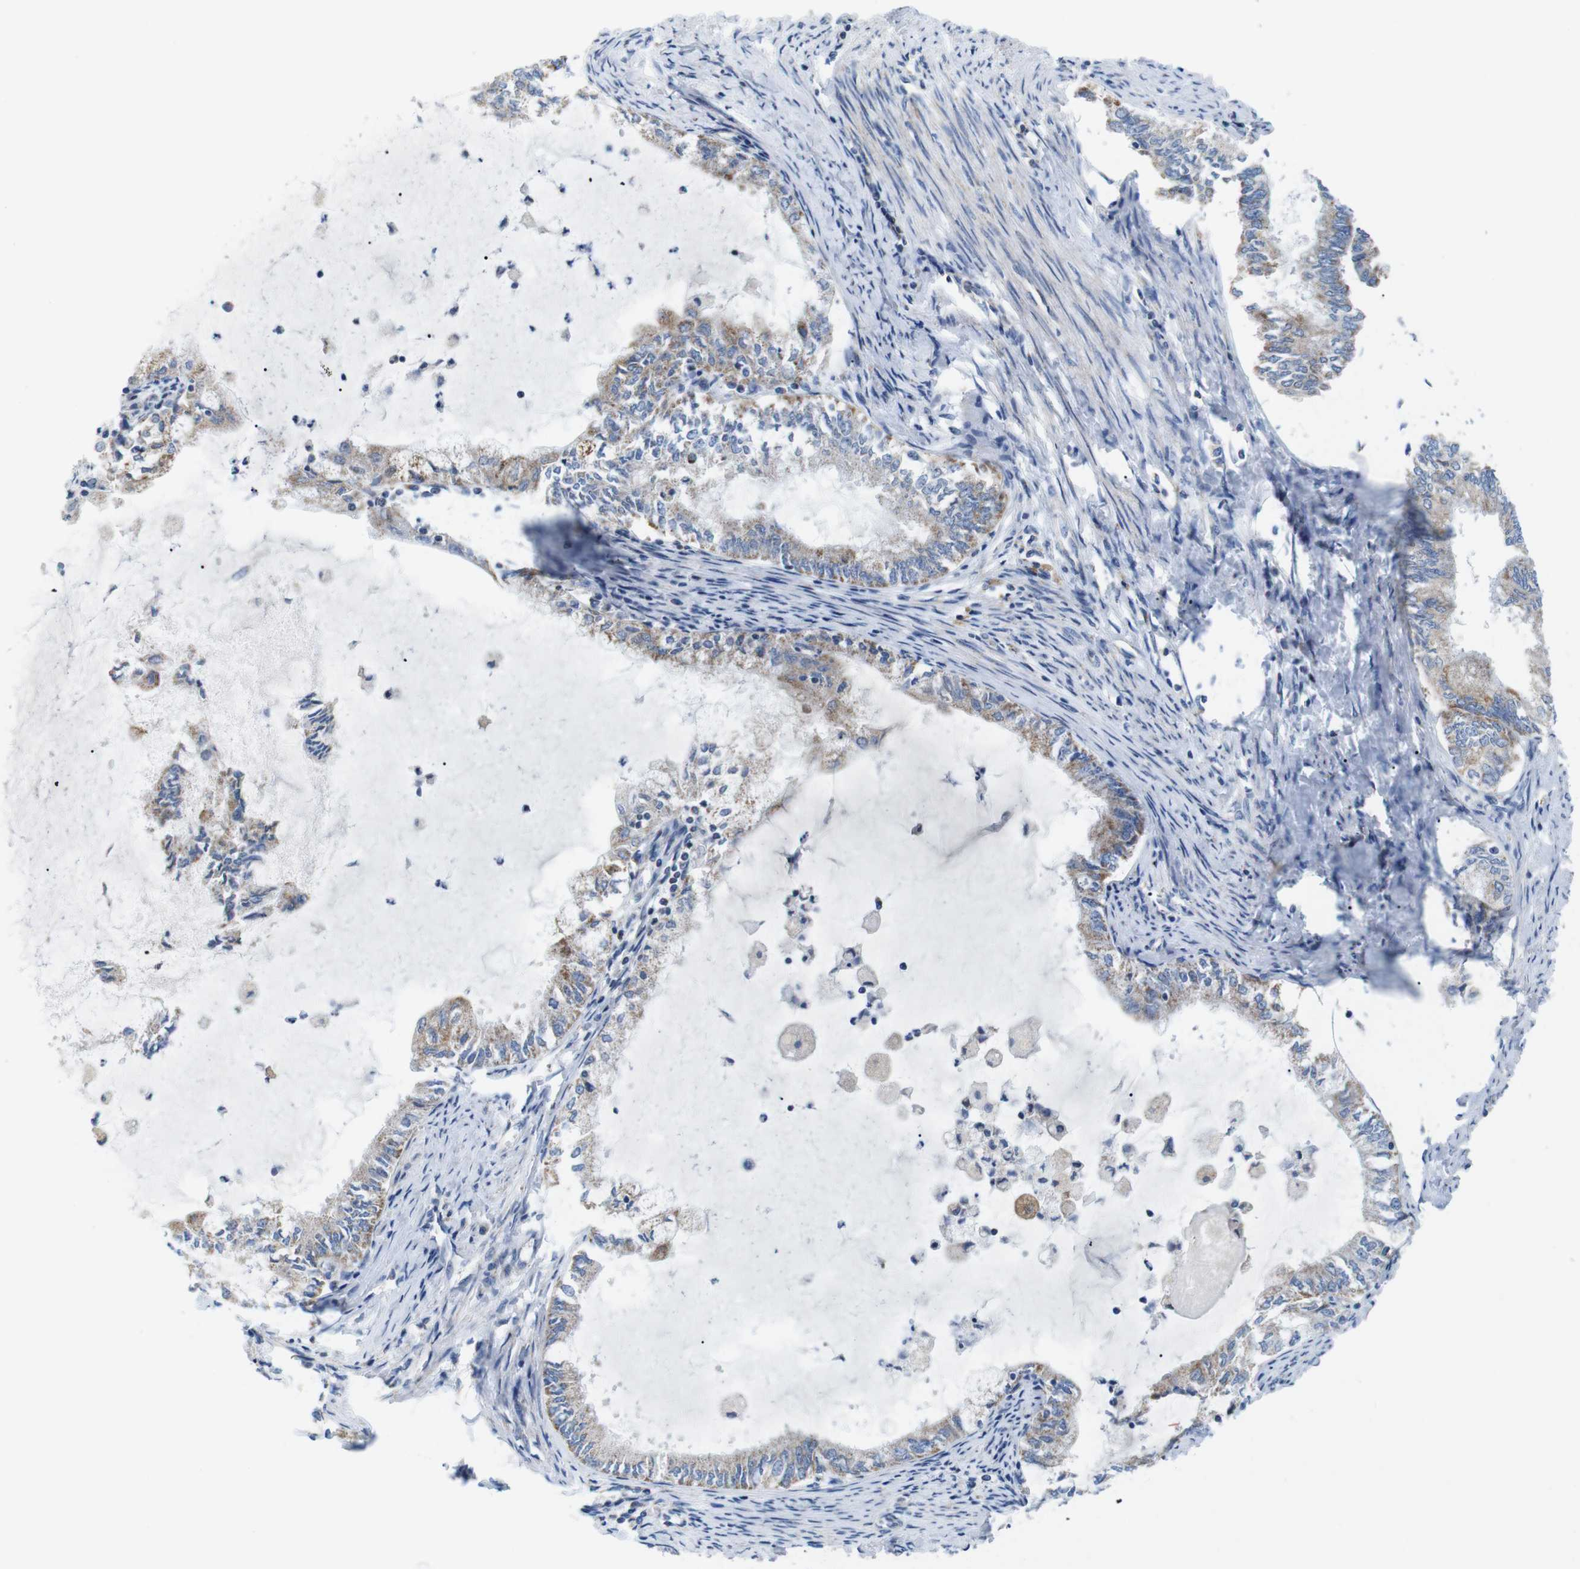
{"staining": {"intensity": "moderate", "quantity": ">75%", "location": "cytoplasmic/membranous"}, "tissue": "endometrial cancer", "cell_type": "Tumor cells", "image_type": "cancer", "snomed": [{"axis": "morphology", "description": "Adenocarcinoma, NOS"}, {"axis": "topography", "description": "Endometrium"}], "caption": "Immunohistochemical staining of human endometrial cancer (adenocarcinoma) displays medium levels of moderate cytoplasmic/membranous staining in approximately >75% of tumor cells. (DAB (3,3'-diaminobenzidine) IHC with brightfield microscopy, high magnification).", "gene": "F2RL1", "patient": {"sex": "female", "age": 86}}